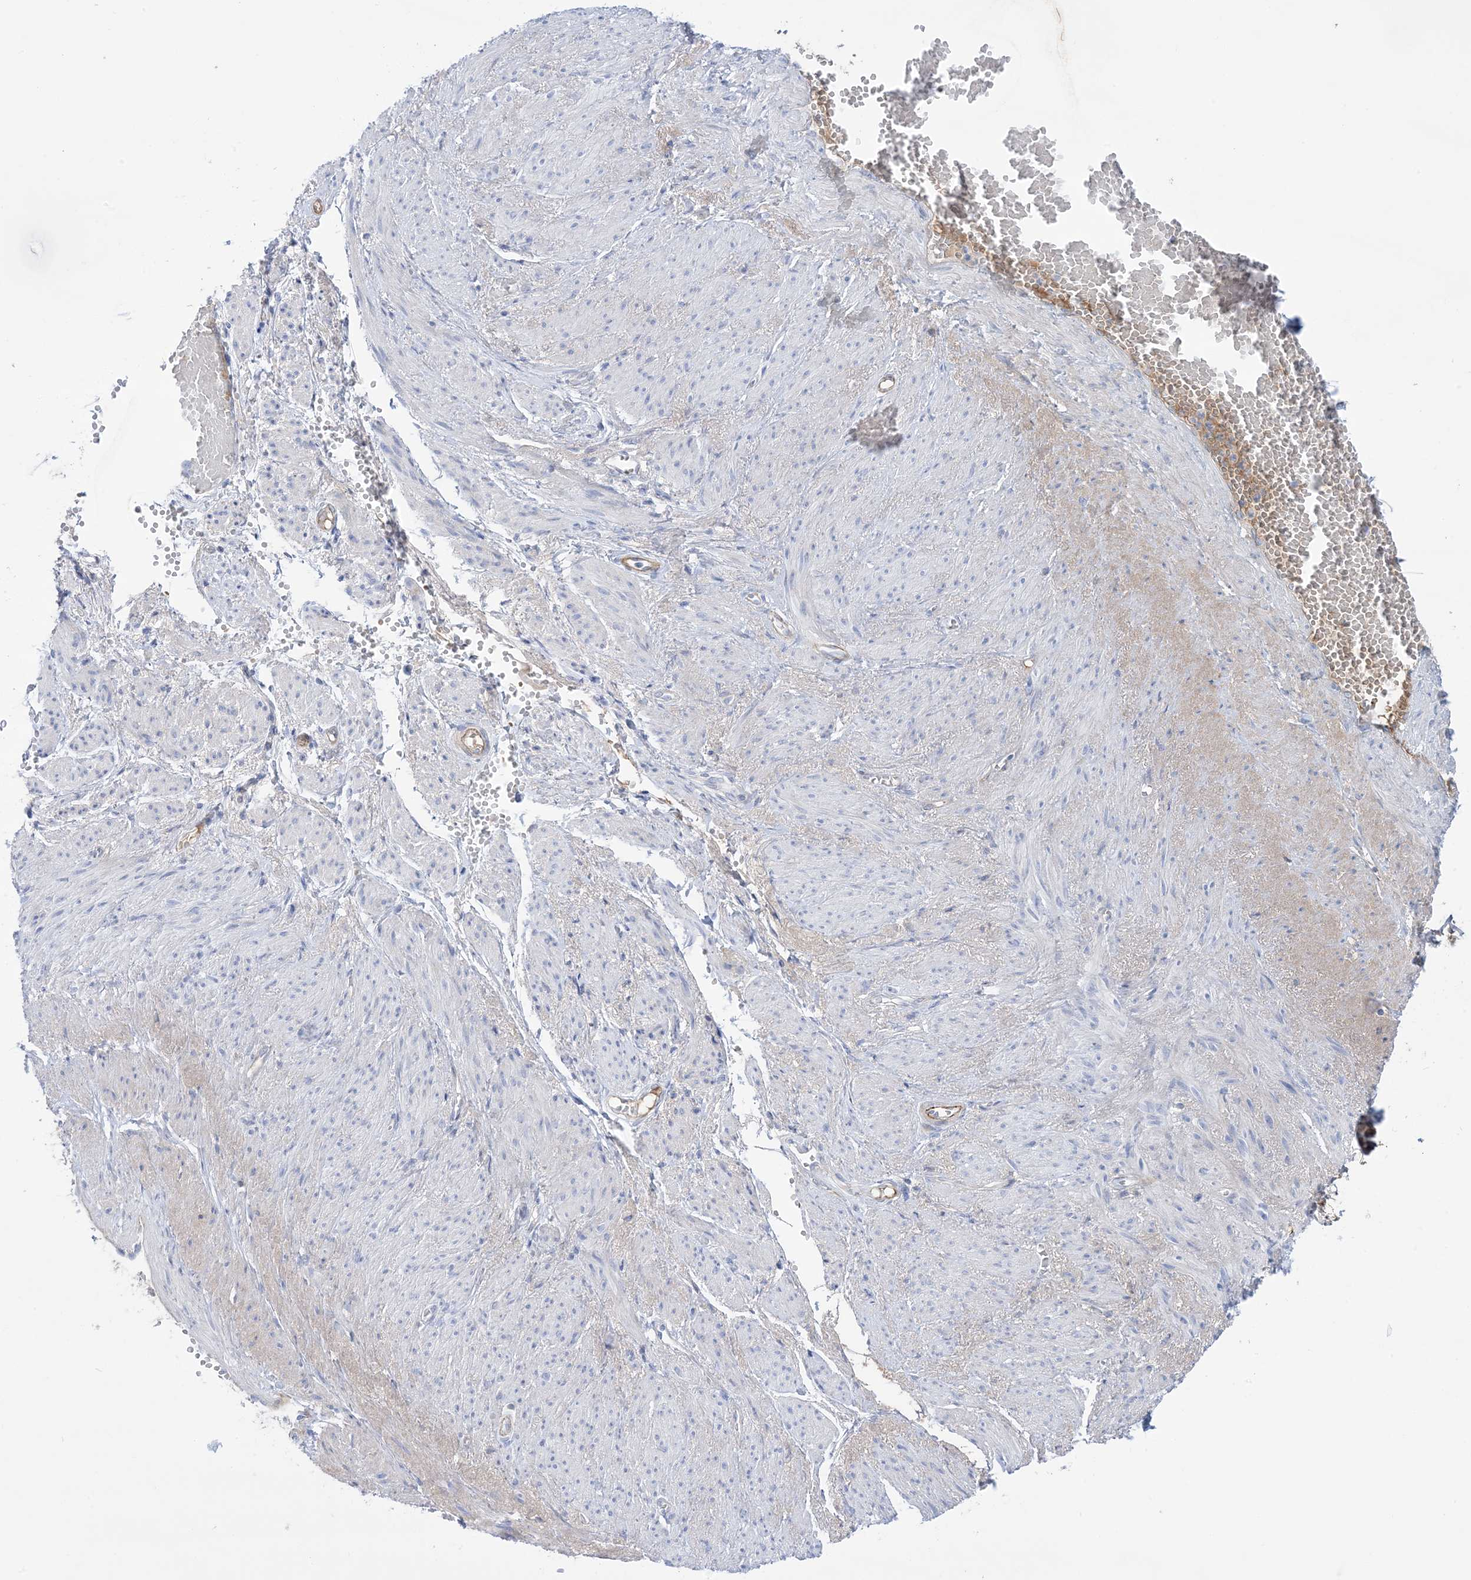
{"staining": {"intensity": "negative", "quantity": "none", "location": "none"}, "tissue": "adipose tissue", "cell_type": "Adipocytes", "image_type": "normal", "snomed": [{"axis": "morphology", "description": "Normal tissue, NOS"}, {"axis": "topography", "description": "Smooth muscle"}, {"axis": "topography", "description": "Peripheral nerve tissue"}], "caption": "Immunohistochemistry (IHC) of normal human adipose tissue displays no expression in adipocytes. (DAB (3,3'-diaminobenzidine) immunohistochemistry (IHC) with hematoxylin counter stain).", "gene": "ATP11C", "patient": {"sex": "female", "age": 39}}